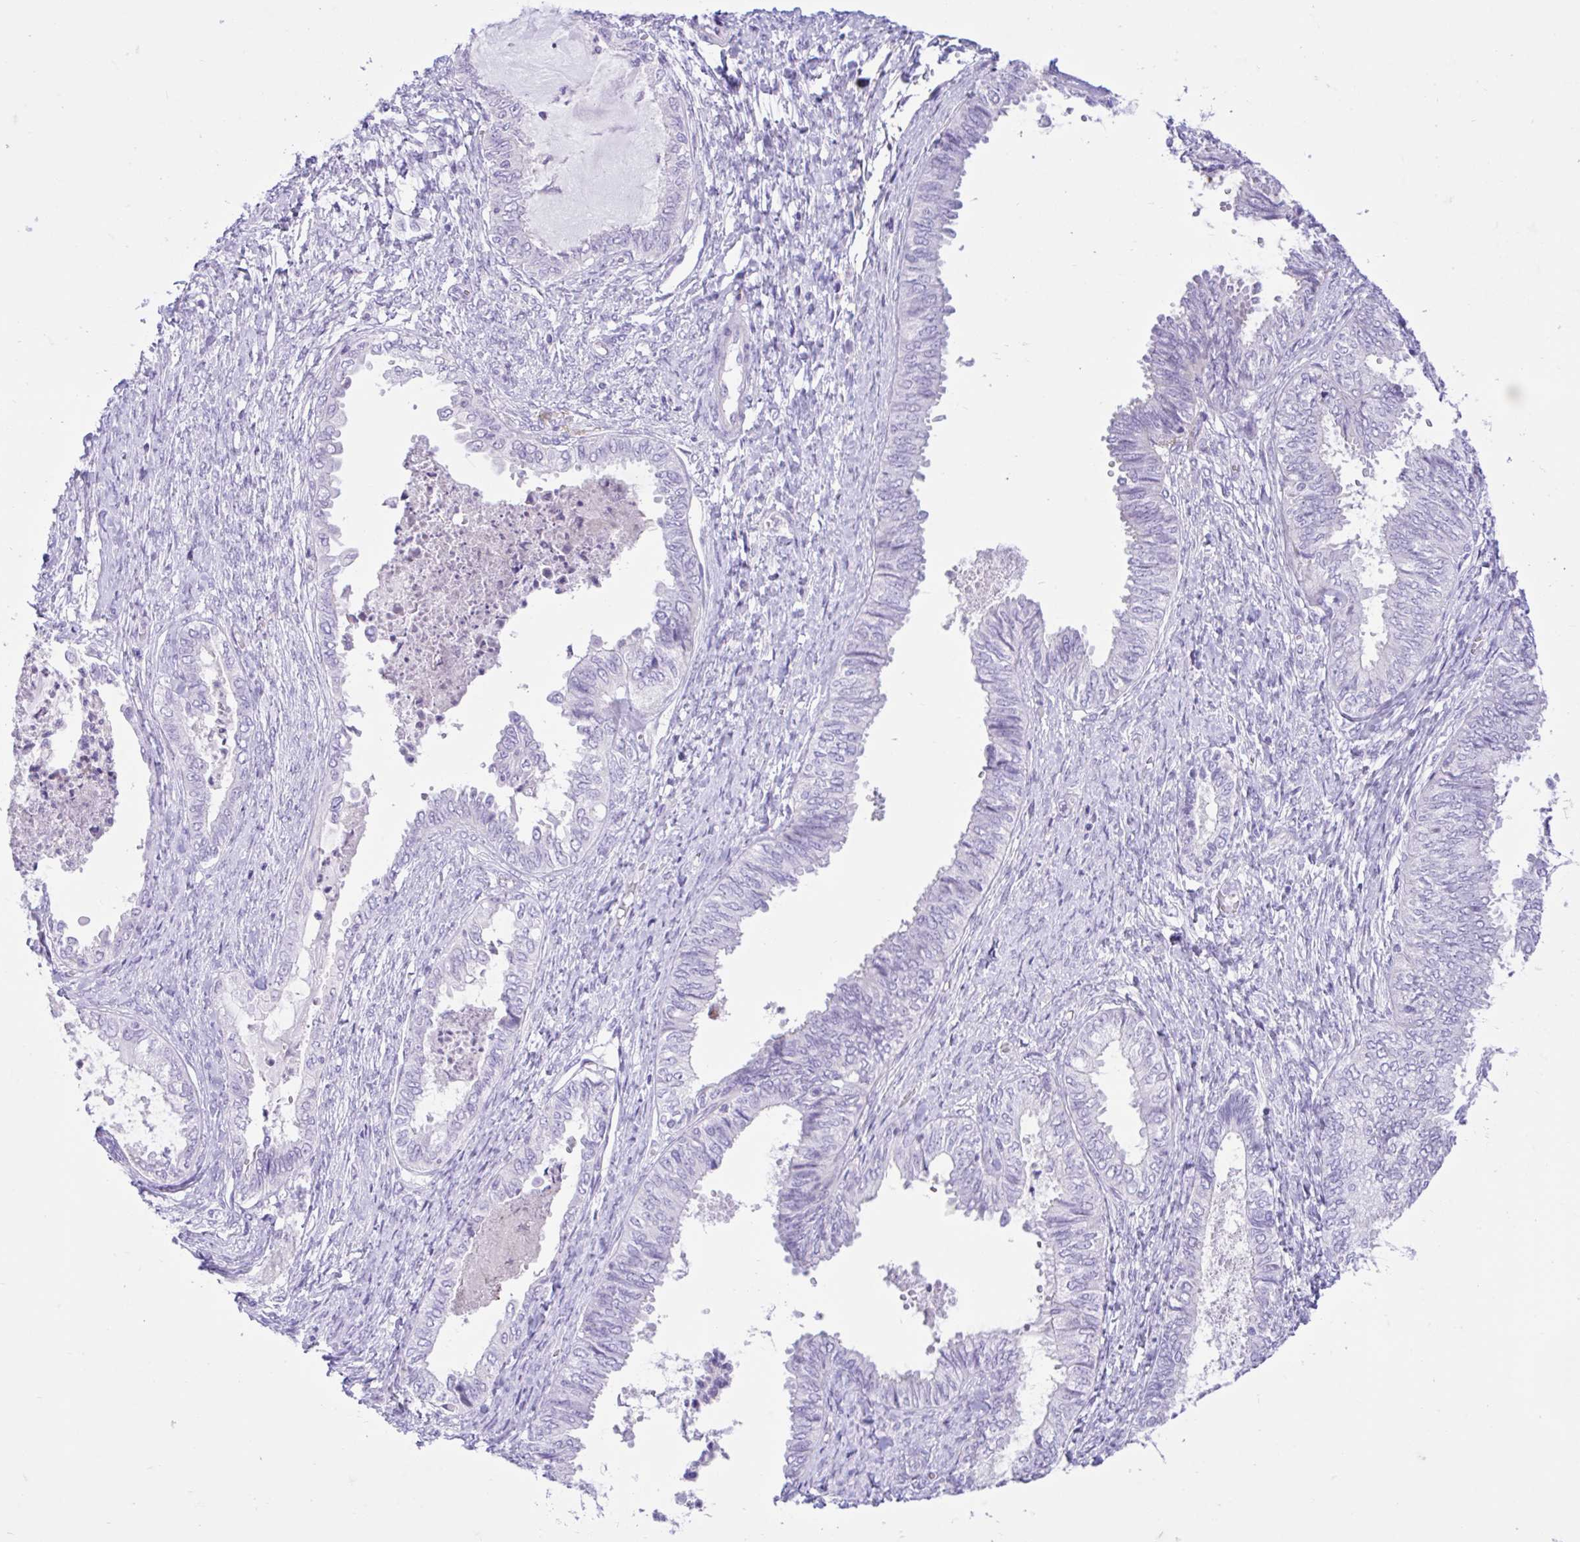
{"staining": {"intensity": "negative", "quantity": "none", "location": "none"}, "tissue": "ovarian cancer", "cell_type": "Tumor cells", "image_type": "cancer", "snomed": [{"axis": "morphology", "description": "Carcinoma, endometroid"}, {"axis": "topography", "description": "Ovary"}], "caption": "Immunohistochemistry (IHC) of ovarian cancer (endometroid carcinoma) exhibits no positivity in tumor cells. (DAB (3,3'-diaminobenzidine) IHC, high magnification).", "gene": "ZNF101", "patient": {"sex": "female", "age": 70}}